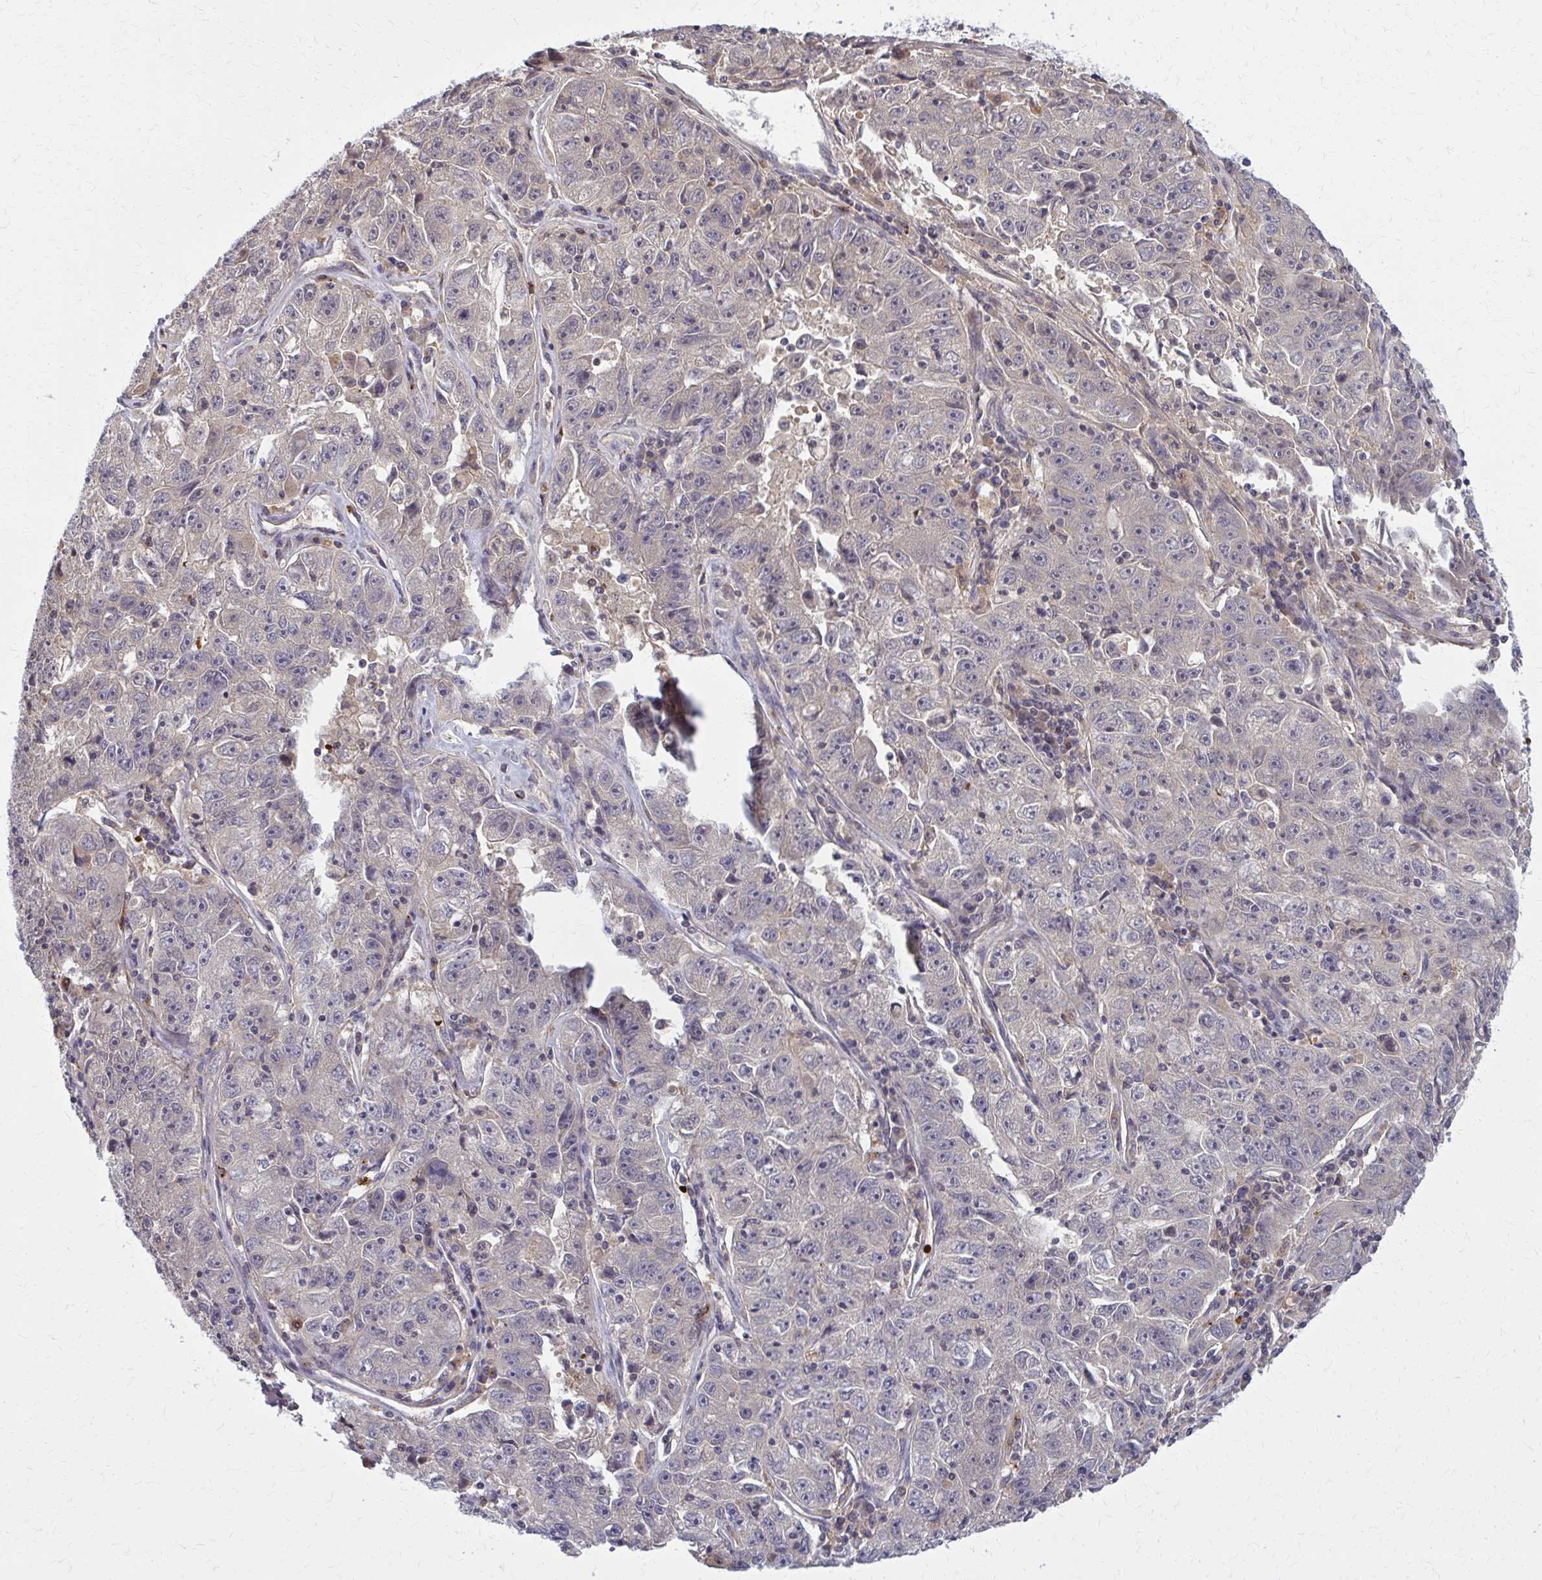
{"staining": {"intensity": "negative", "quantity": "none", "location": "none"}, "tissue": "lung cancer", "cell_type": "Tumor cells", "image_type": "cancer", "snomed": [{"axis": "morphology", "description": "Normal morphology"}, {"axis": "morphology", "description": "Adenocarcinoma, NOS"}, {"axis": "topography", "description": "Lymph node"}, {"axis": "topography", "description": "Lung"}], "caption": "Immunohistochemistry of adenocarcinoma (lung) reveals no expression in tumor cells.", "gene": "DBI", "patient": {"sex": "female", "age": 57}}